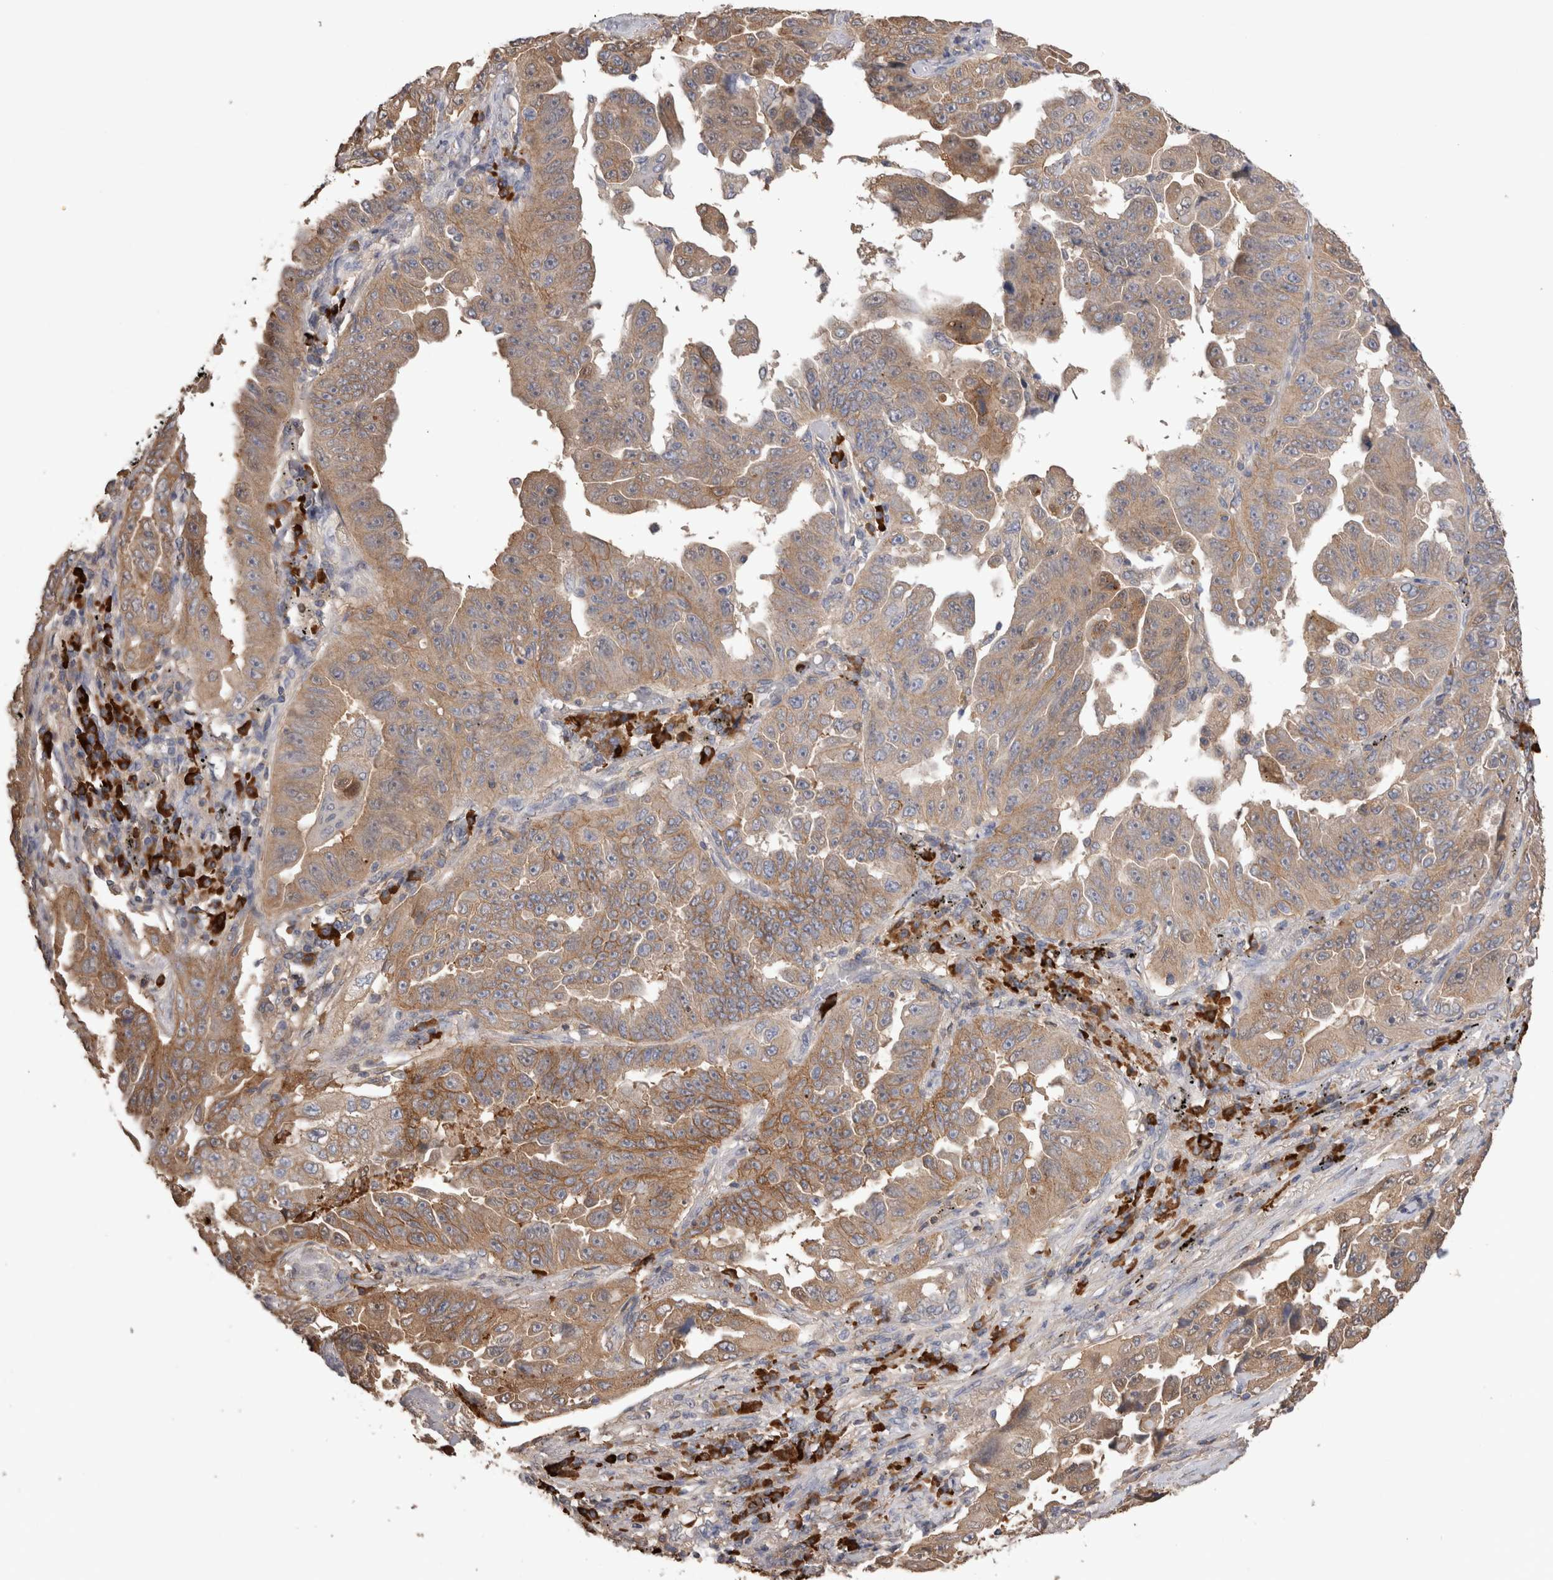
{"staining": {"intensity": "moderate", "quantity": "25%-75%", "location": "cytoplasmic/membranous"}, "tissue": "lung cancer", "cell_type": "Tumor cells", "image_type": "cancer", "snomed": [{"axis": "morphology", "description": "Adenocarcinoma, NOS"}, {"axis": "topography", "description": "Lung"}], "caption": "Moderate cytoplasmic/membranous positivity for a protein is seen in approximately 25%-75% of tumor cells of lung adenocarcinoma using immunohistochemistry (IHC).", "gene": "PPP3CC", "patient": {"sex": "female", "age": 51}}